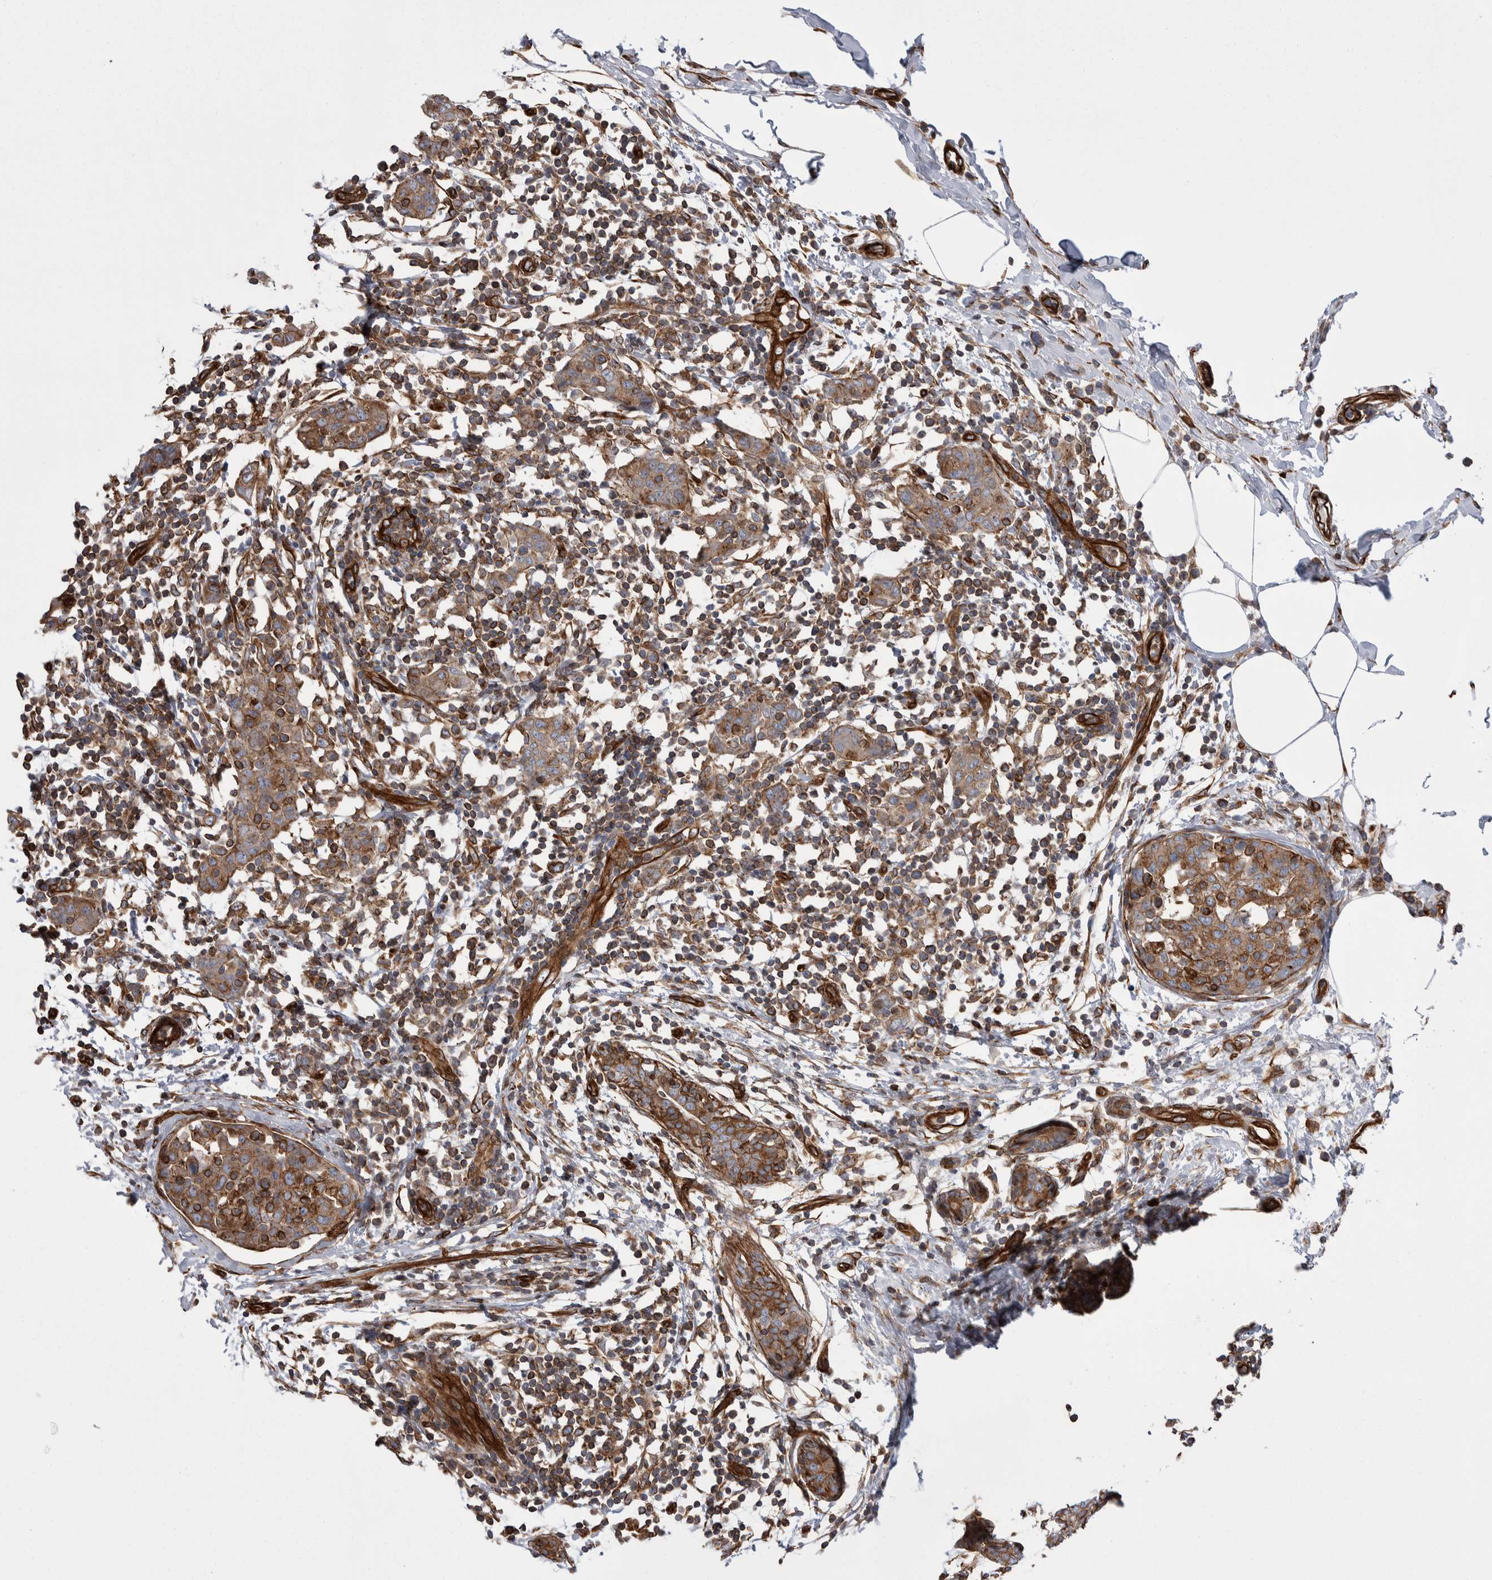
{"staining": {"intensity": "moderate", "quantity": ">75%", "location": "cytoplasmic/membranous"}, "tissue": "breast cancer", "cell_type": "Tumor cells", "image_type": "cancer", "snomed": [{"axis": "morphology", "description": "Normal tissue, NOS"}, {"axis": "morphology", "description": "Duct carcinoma"}, {"axis": "topography", "description": "Breast"}], "caption": "Tumor cells demonstrate medium levels of moderate cytoplasmic/membranous expression in about >75% of cells in breast cancer.", "gene": "KIF12", "patient": {"sex": "female", "age": 37}}